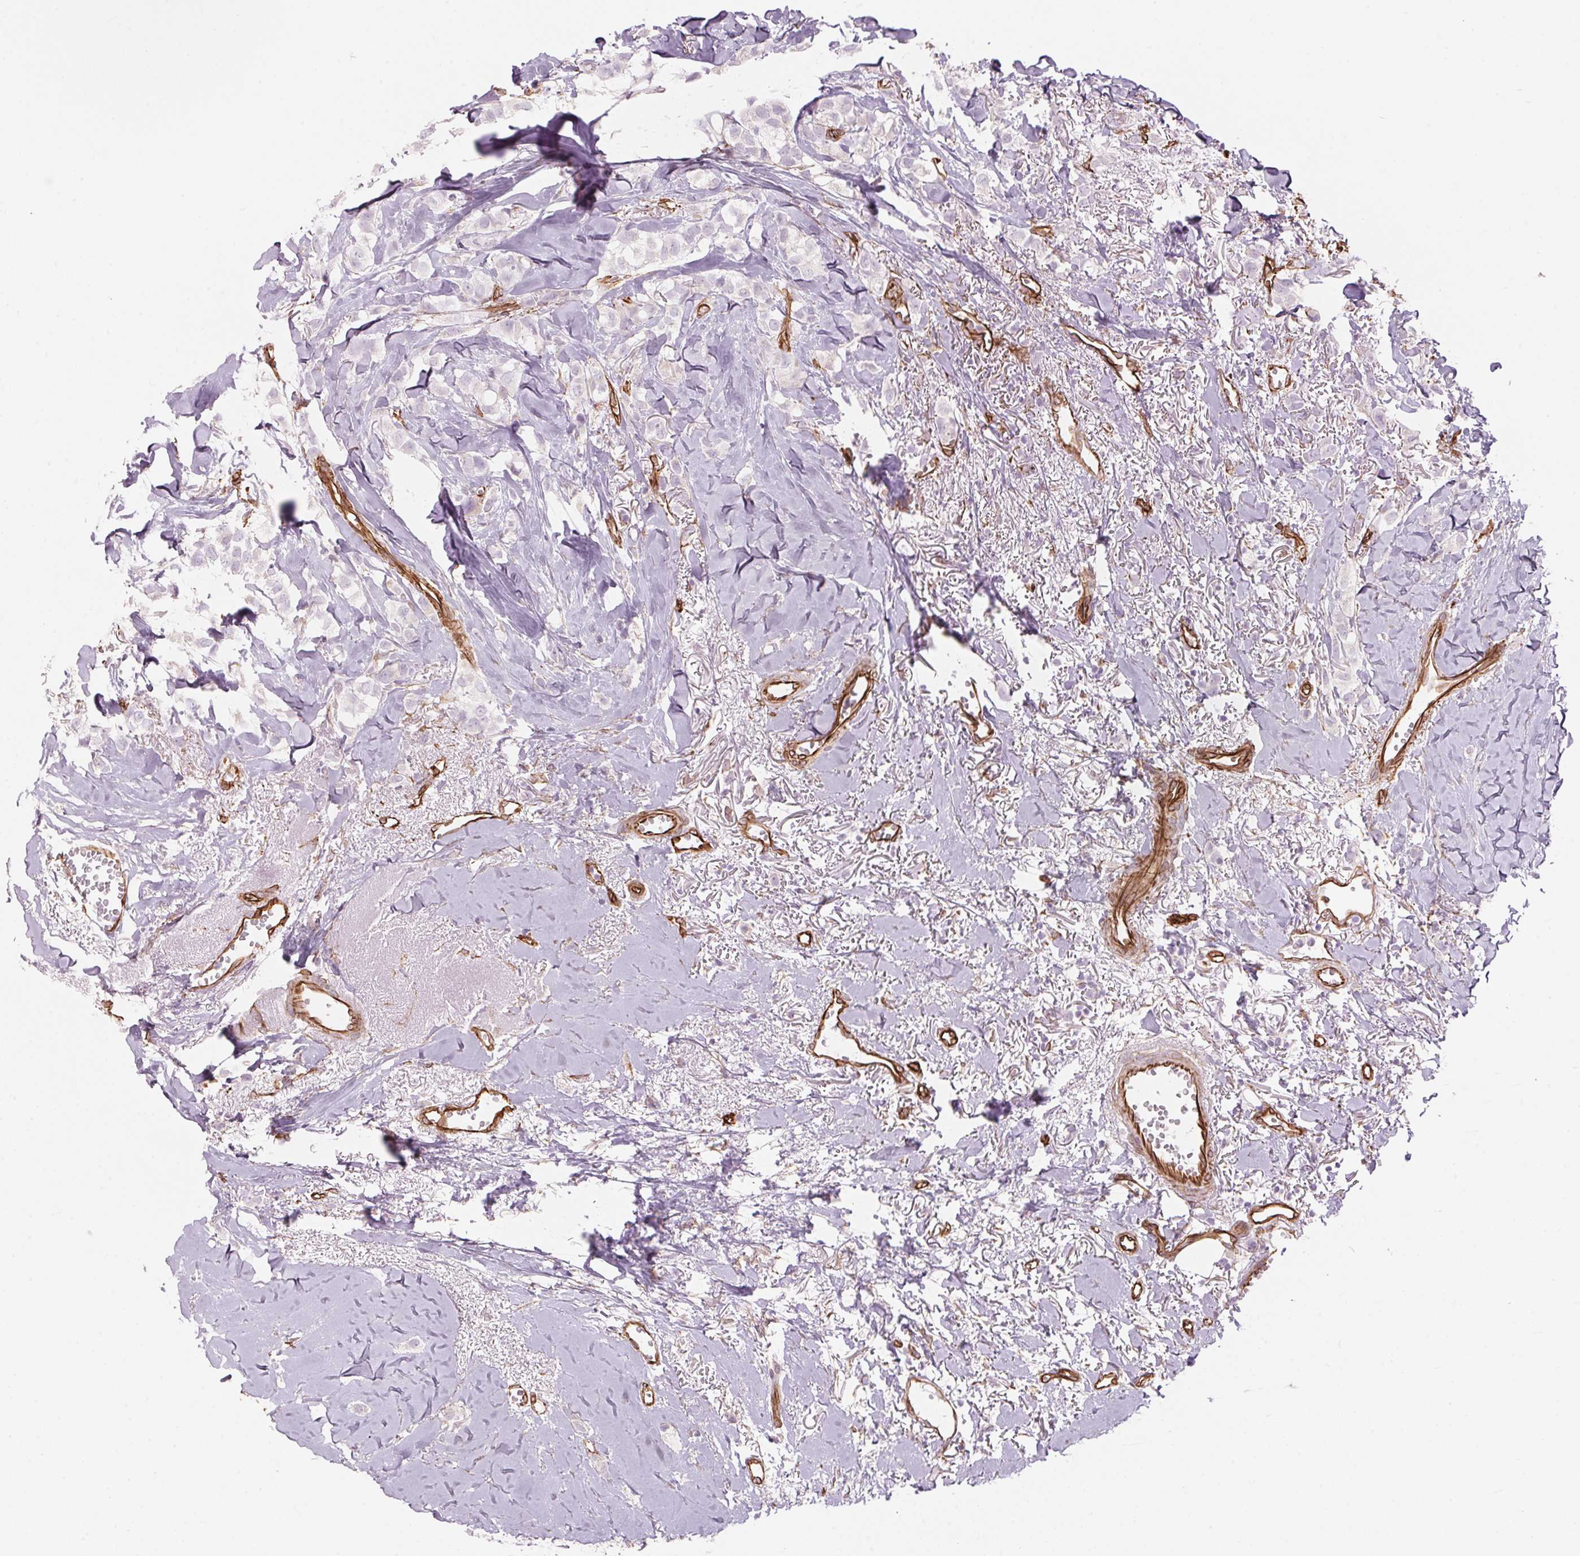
{"staining": {"intensity": "negative", "quantity": "none", "location": "none"}, "tissue": "breast cancer", "cell_type": "Tumor cells", "image_type": "cancer", "snomed": [{"axis": "morphology", "description": "Duct carcinoma"}, {"axis": "topography", "description": "Breast"}], "caption": "The histopathology image demonstrates no staining of tumor cells in breast cancer.", "gene": "CLPS", "patient": {"sex": "female", "age": 85}}